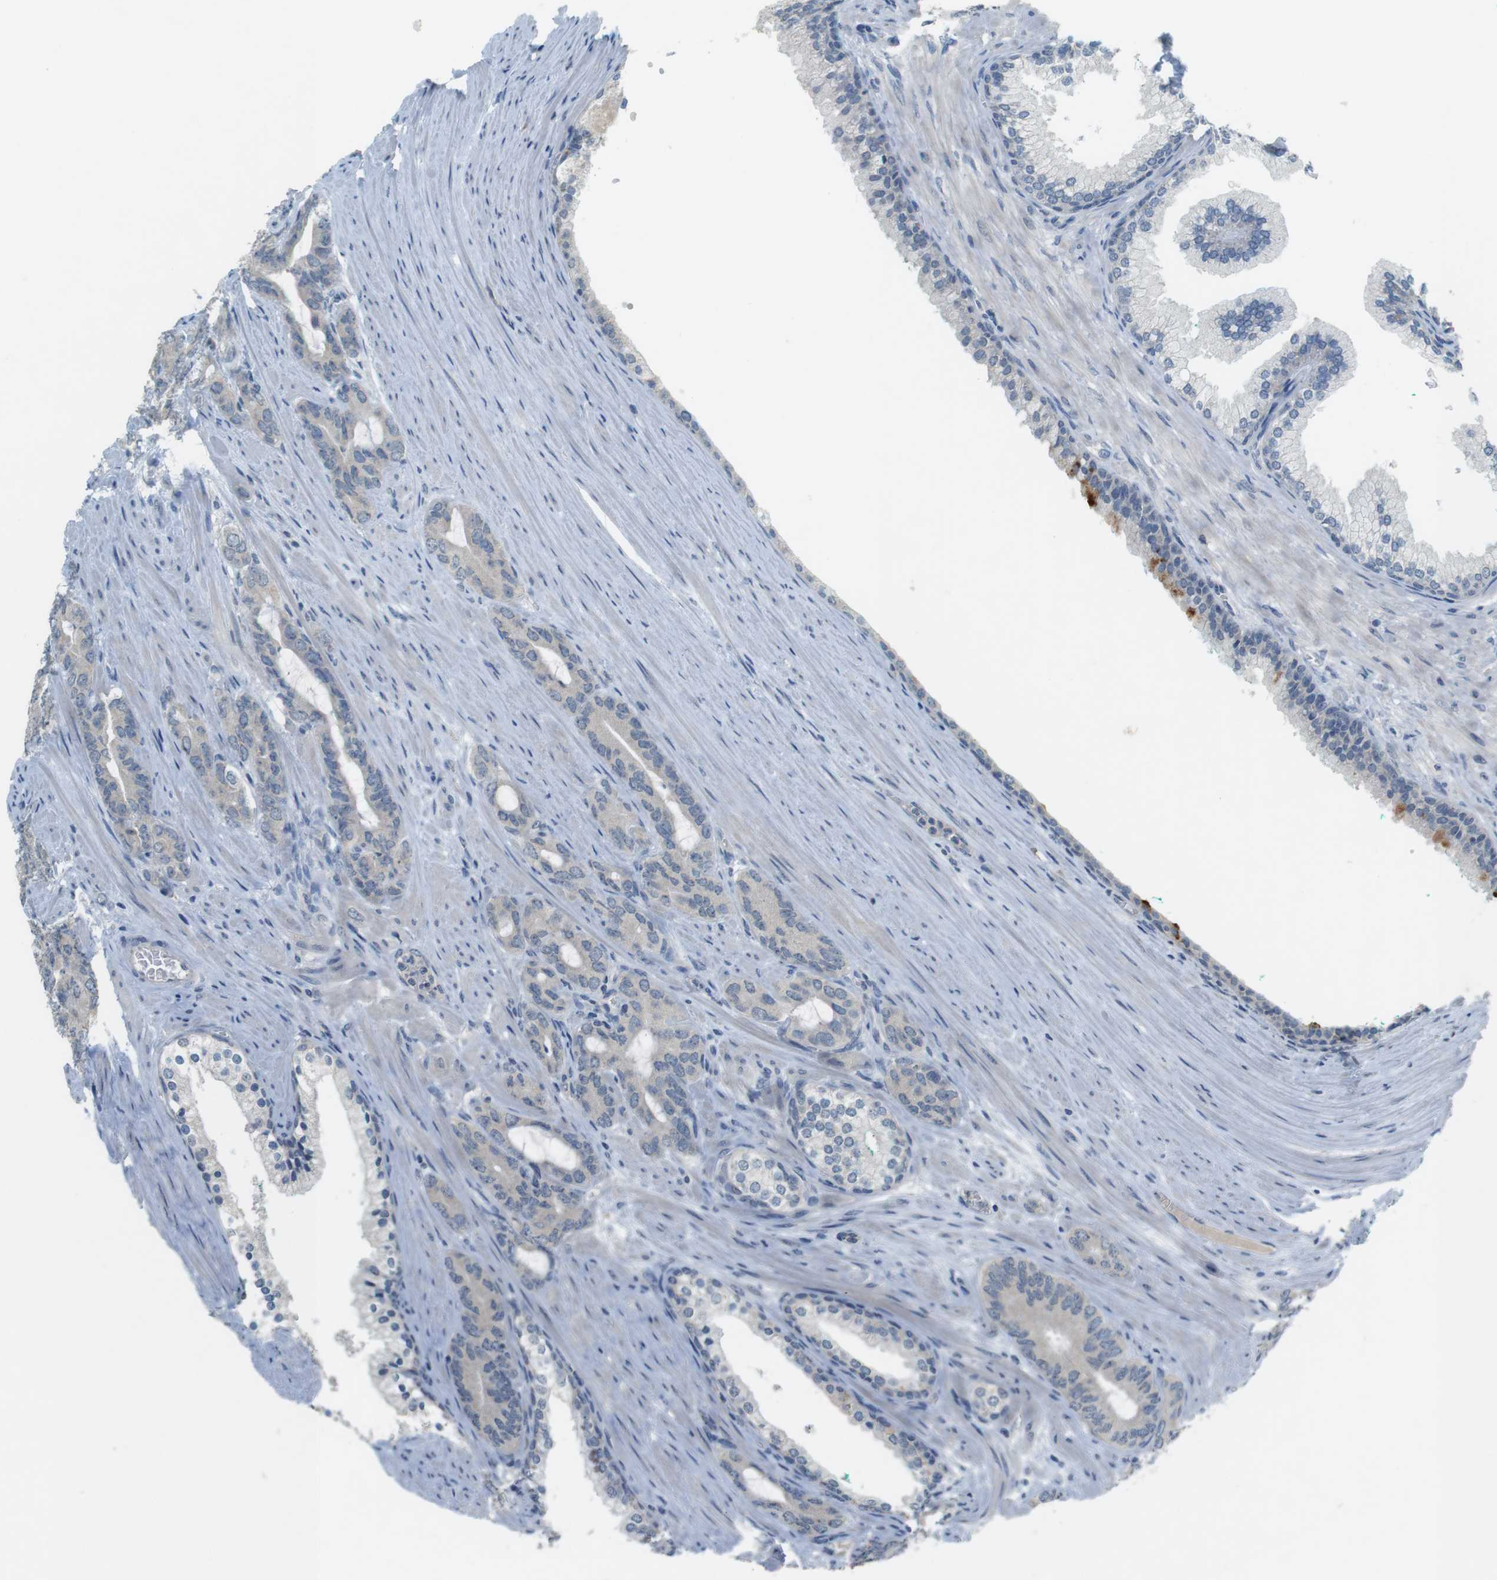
{"staining": {"intensity": "weak", "quantity": "<25%", "location": "cytoplasmic/membranous"}, "tissue": "prostate cancer", "cell_type": "Tumor cells", "image_type": "cancer", "snomed": [{"axis": "morphology", "description": "Adenocarcinoma, Low grade"}, {"axis": "topography", "description": "Prostate"}], "caption": "Low-grade adenocarcinoma (prostate) was stained to show a protein in brown. There is no significant positivity in tumor cells.", "gene": "MUC5B", "patient": {"sex": "male", "age": 63}}